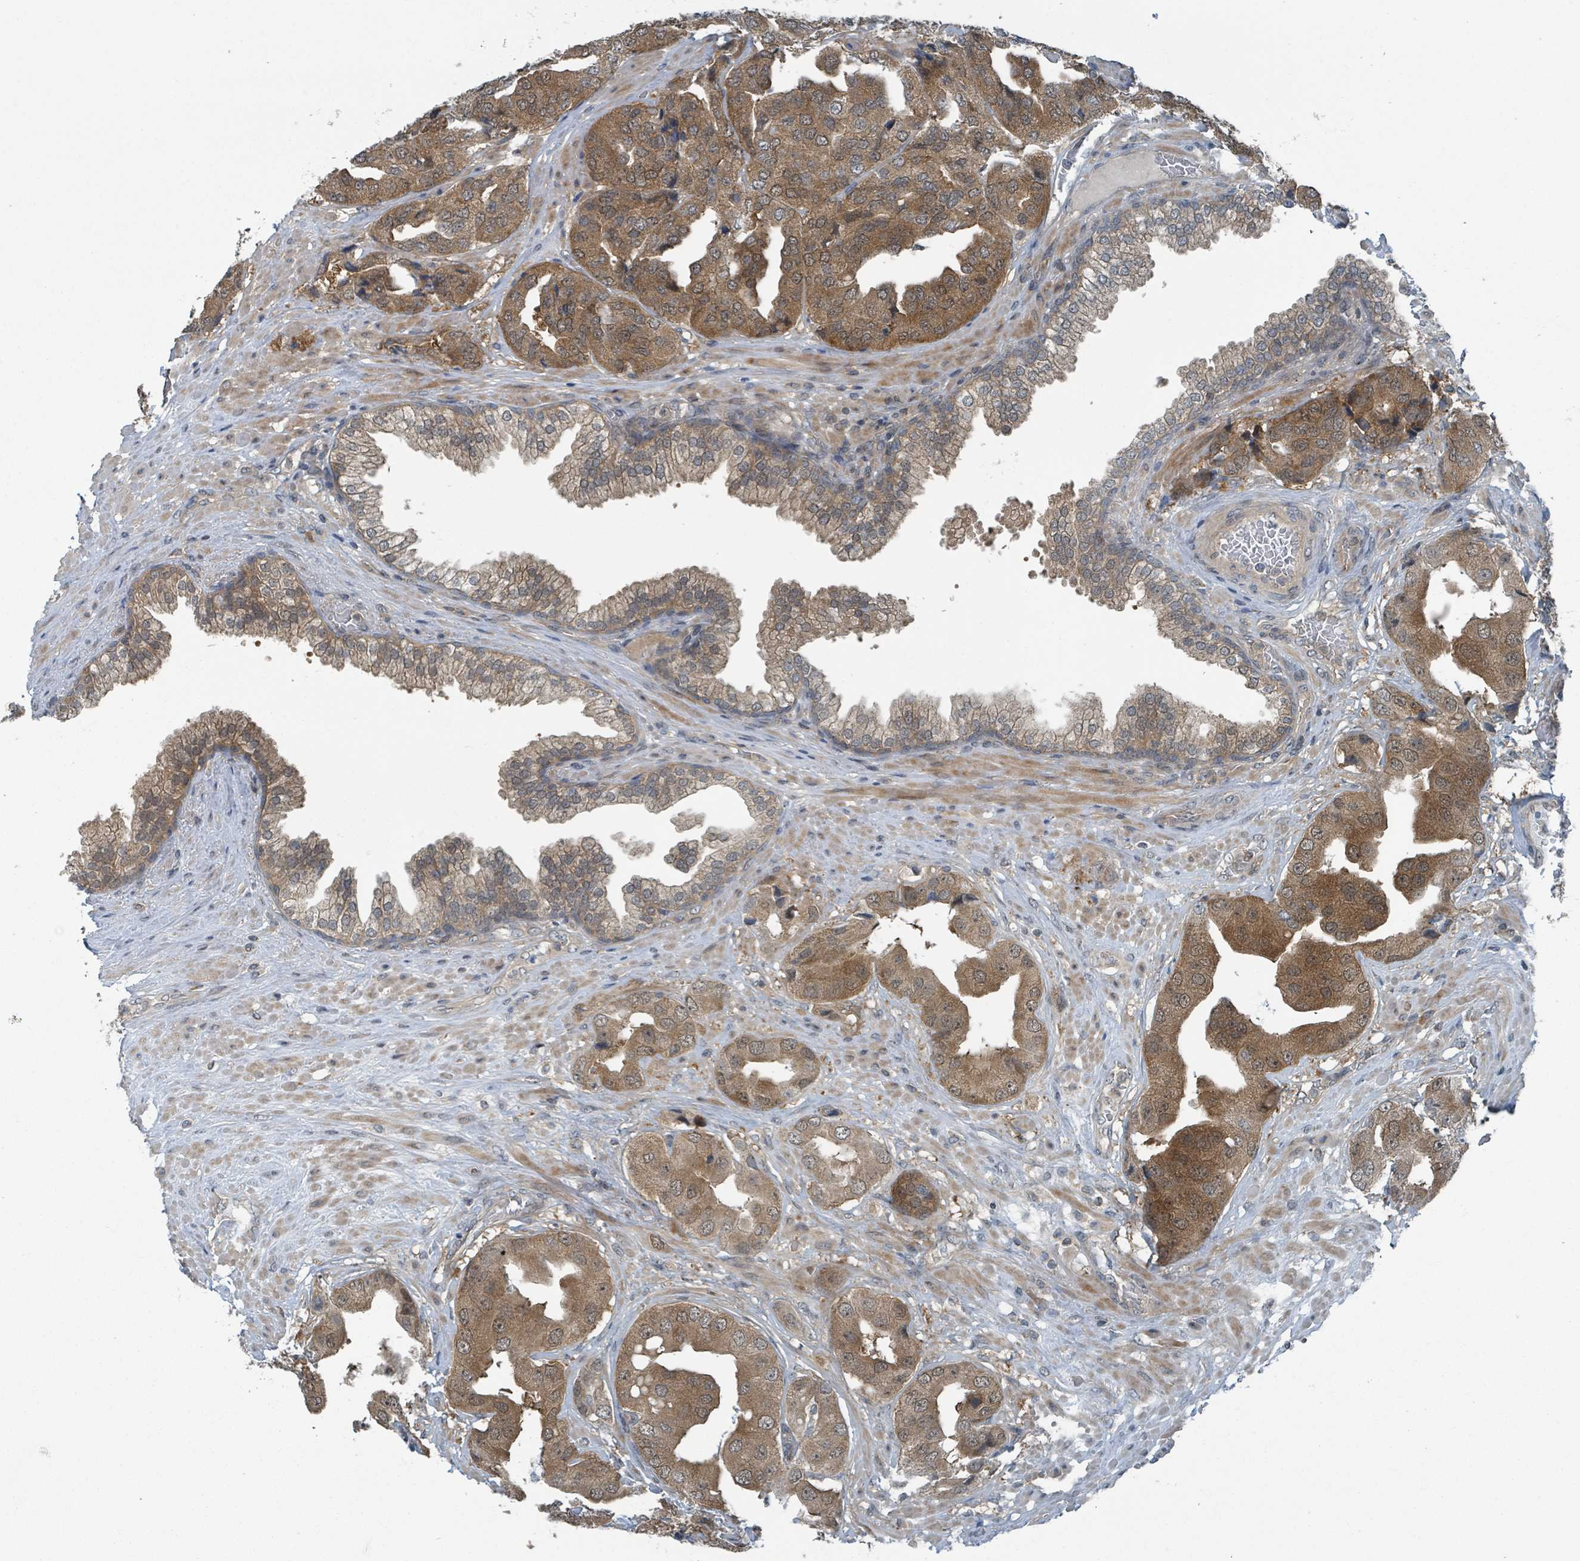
{"staining": {"intensity": "moderate", "quantity": ">75%", "location": "cytoplasmic/membranous,nuclear"}, "tissue": "prostate cancer", "cell_type": "Tumor cells", "image_type": "cancer", "snomed": [{"axis": "morphology", "description": "Adenocarcinoma, High grade"}, {"axis": "topography", "description": "Prostate"}], "caption": "Immunohistochemistry photomicrograph of prostate cancer (high-grade adenocarcinoma) stained for a protein (brown), which exhibits medium levels of moderate cytoplasmic/membranous and nuclear expression in approximately >75% of tumor cells.", "gene": "GOLGA7", "patient": {"sex": "male", "age": 63}}